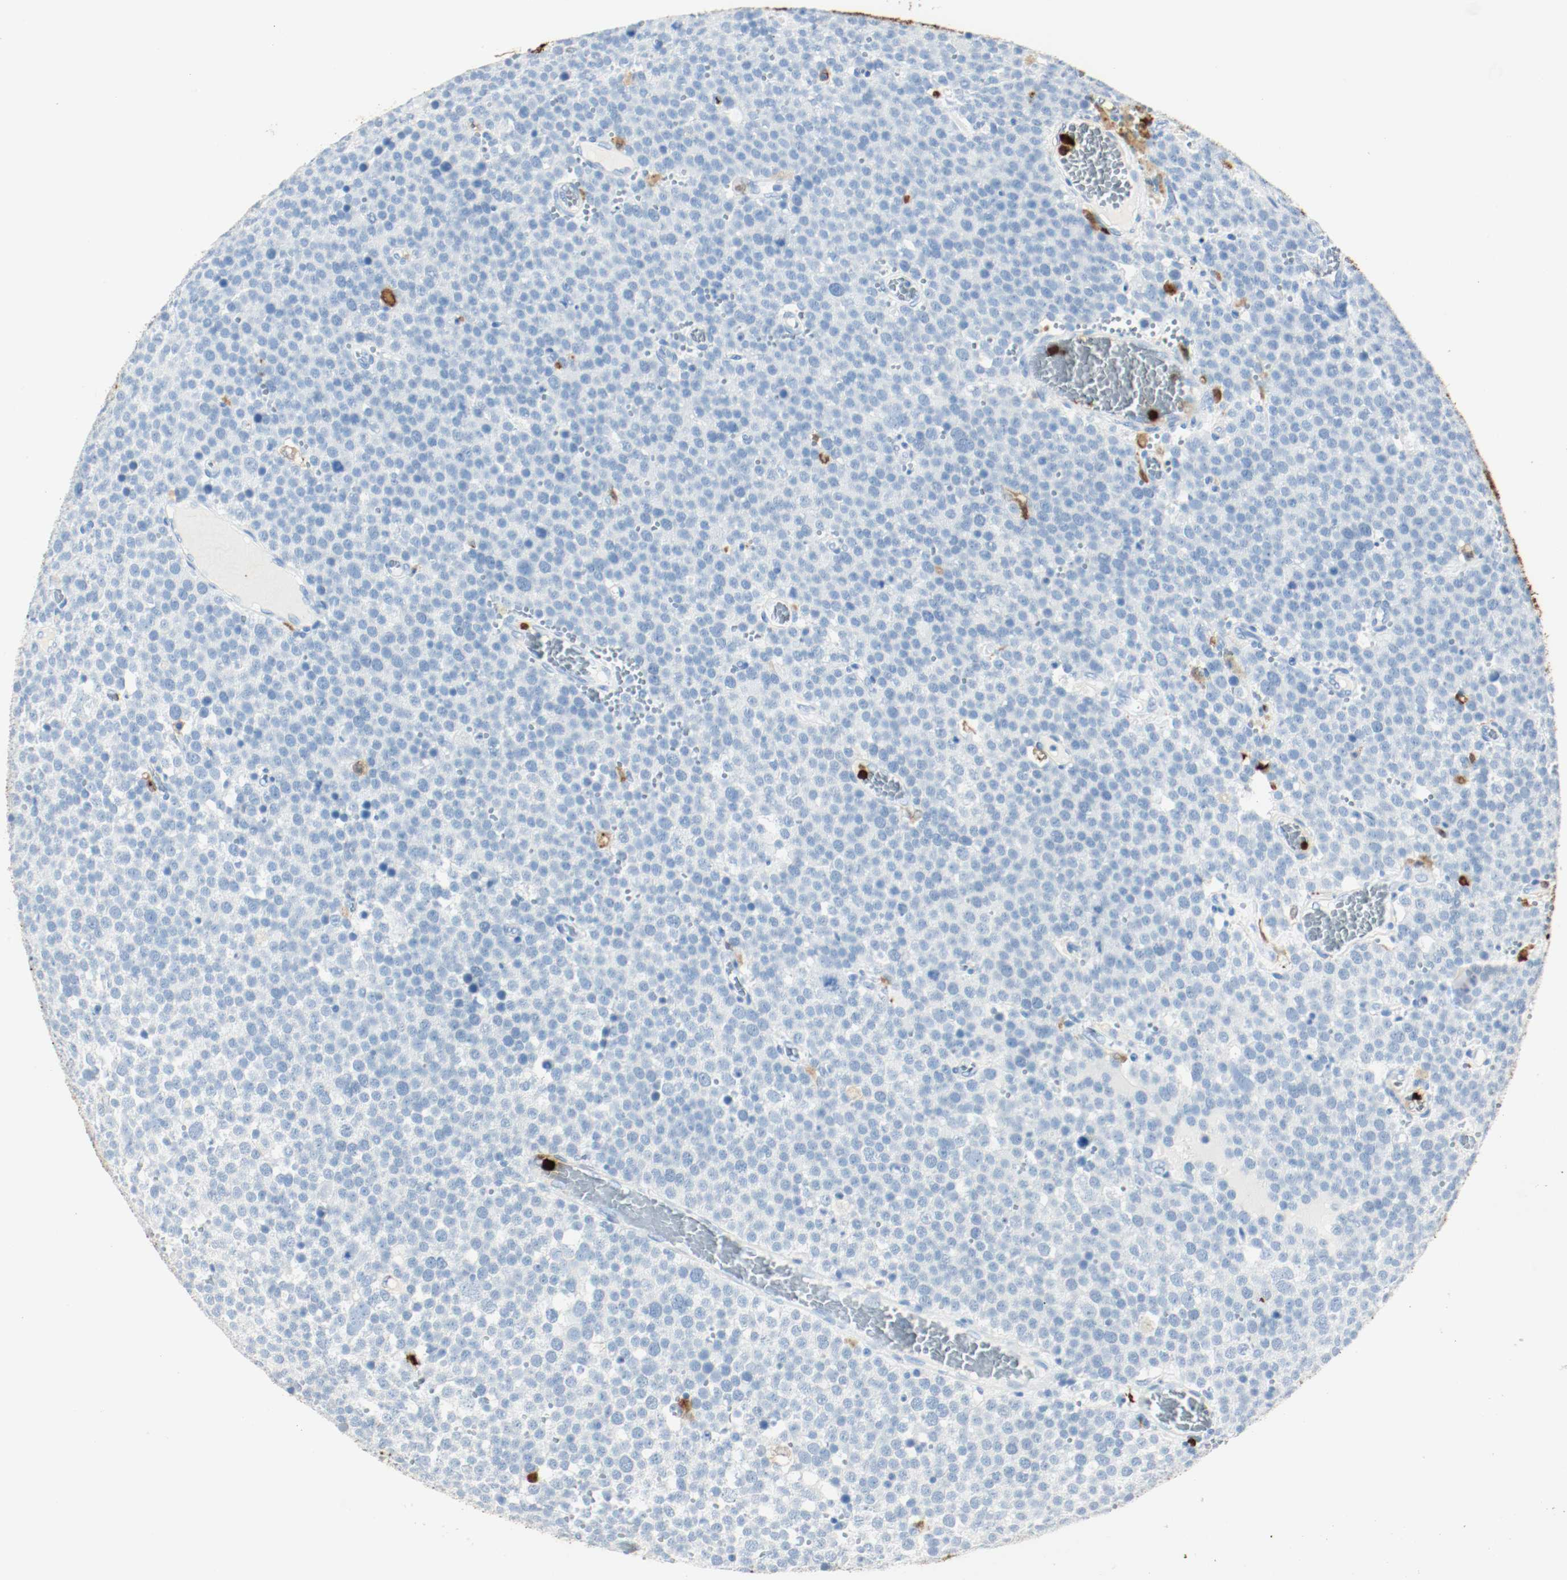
{"staining": {"intensity": "negative", "quantity": "none", "location": "none"}, "tissue": "testis cancer", "cell_type": "Tumor cells", "image_type": "cancer", "snomed": [{"axis": "morphology", "description": "Seminoma, NOS"}, {"axis": "topography", "description": "Testis"}], "caption": "IHC photomicrograph of neoplastic tissue: seminoma (testis) stained with DAB demonstrates no significant protein positivity in tumor cells.", "gene": "S100A9", "patient": {"sex": "male", "age": 71}}